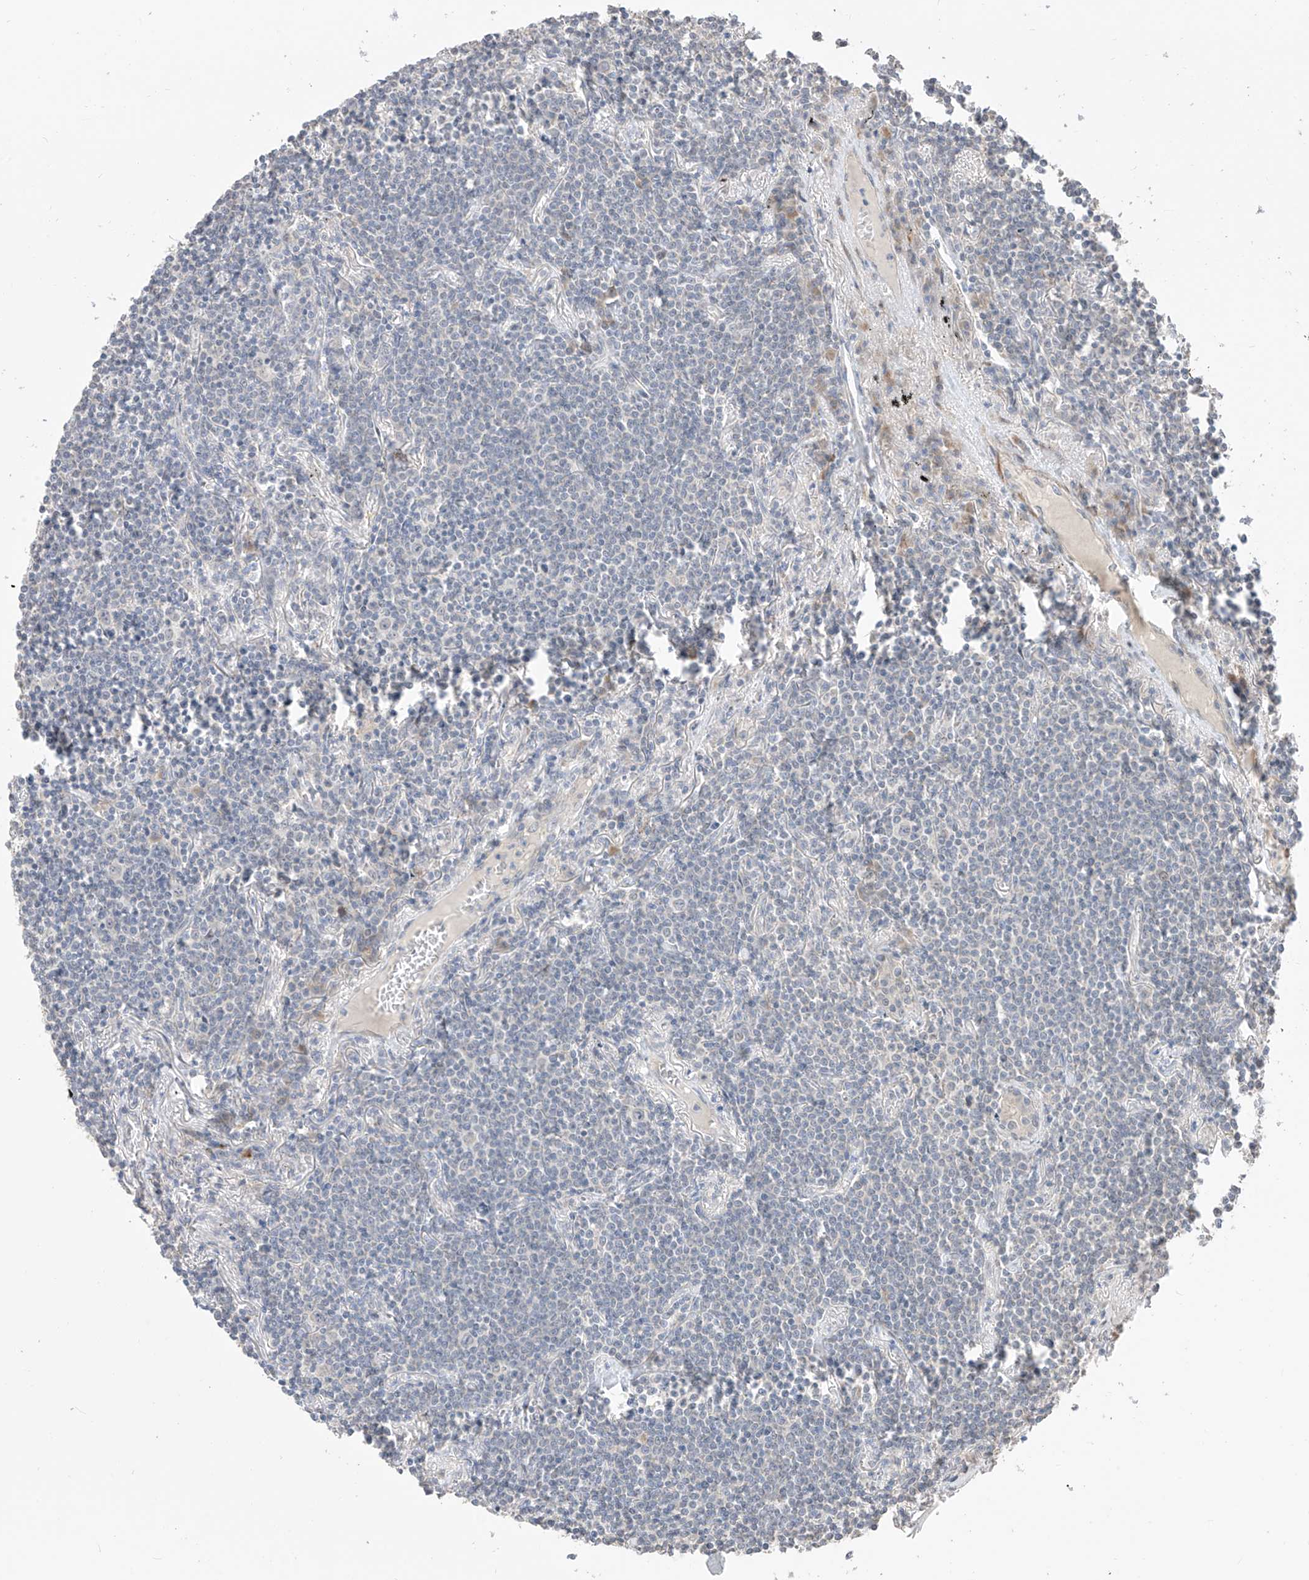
{"staining": {"intensity": "negative", "quantity": "none", "location": "none"}, "tissue": "lymphoma", "cell_type": "Tumor cells", "image_type": "cancer", "snomed": [{"axis": "morphology", "description": "Malignant lymphoma, non-Hodgkin's type, Low grade"}, {"axis": "topography", "description": "Lung"}], "caption": "Tumor cells are negative for brown protein staining in lymphoma. (DAB (3,3'-diaminobenzidine) IHC, high magnification).", "gene": "LATS1", "patient": {"sex": "female", "age": 71}}